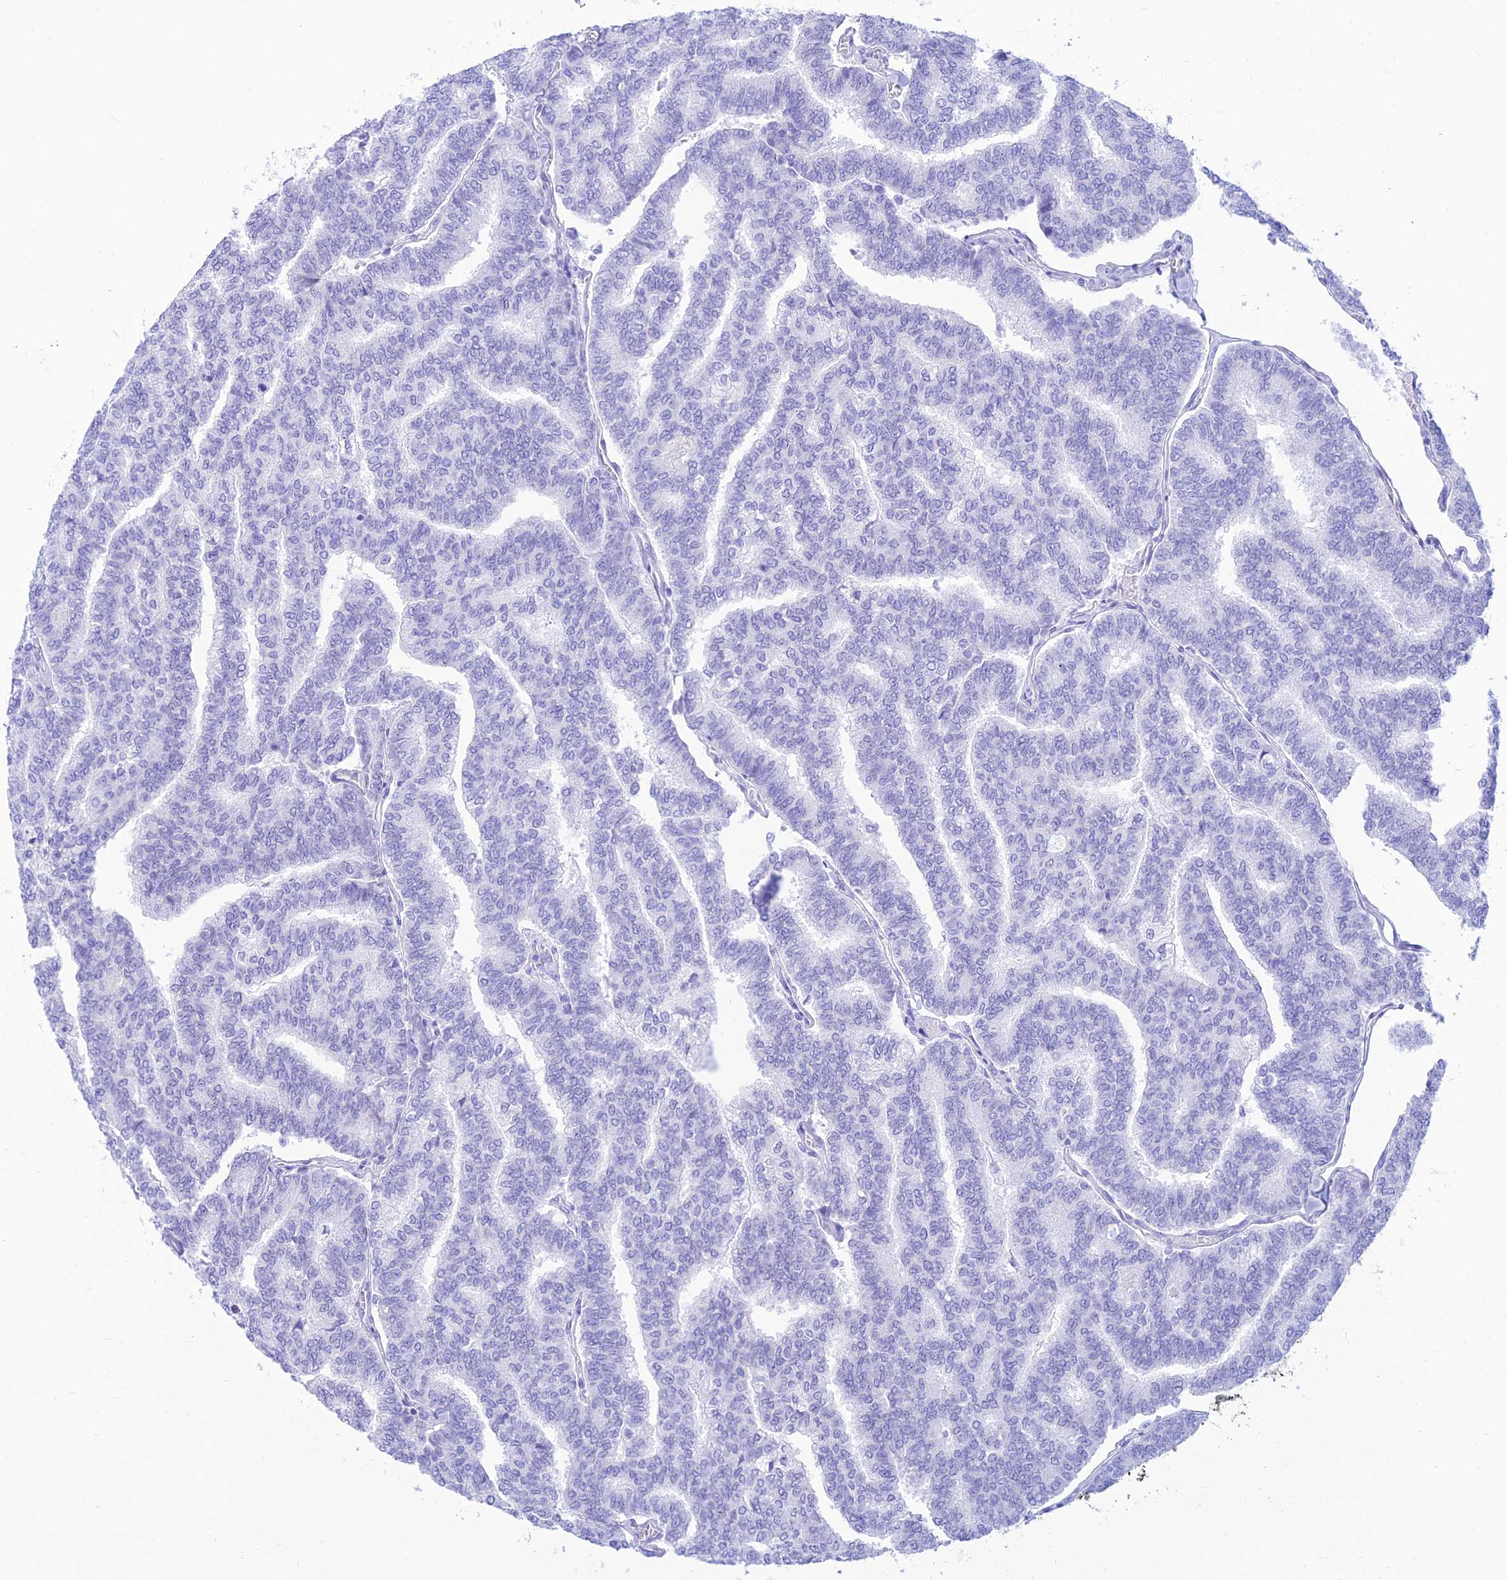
{"staining": {"intensity": "negative", "quantity": "none", "location": "none"}, "tissue": "thyroid cancer", "cell_type": "Tumor cells", "image_type": "cancer", "snomed": [{"axis": "morphology", "description": "Papillary adenocarcinoma, NOS"}, {"axis": "topography", "description": "Thyroid gland"}], "caption": "A histopathology image of thyroid cancer (papillary adenocarcinoma) stained for a protein shows no brown staining in tumor cells.", "gene": "PRNP", "patient": {"sex": "female", "age": 35}}